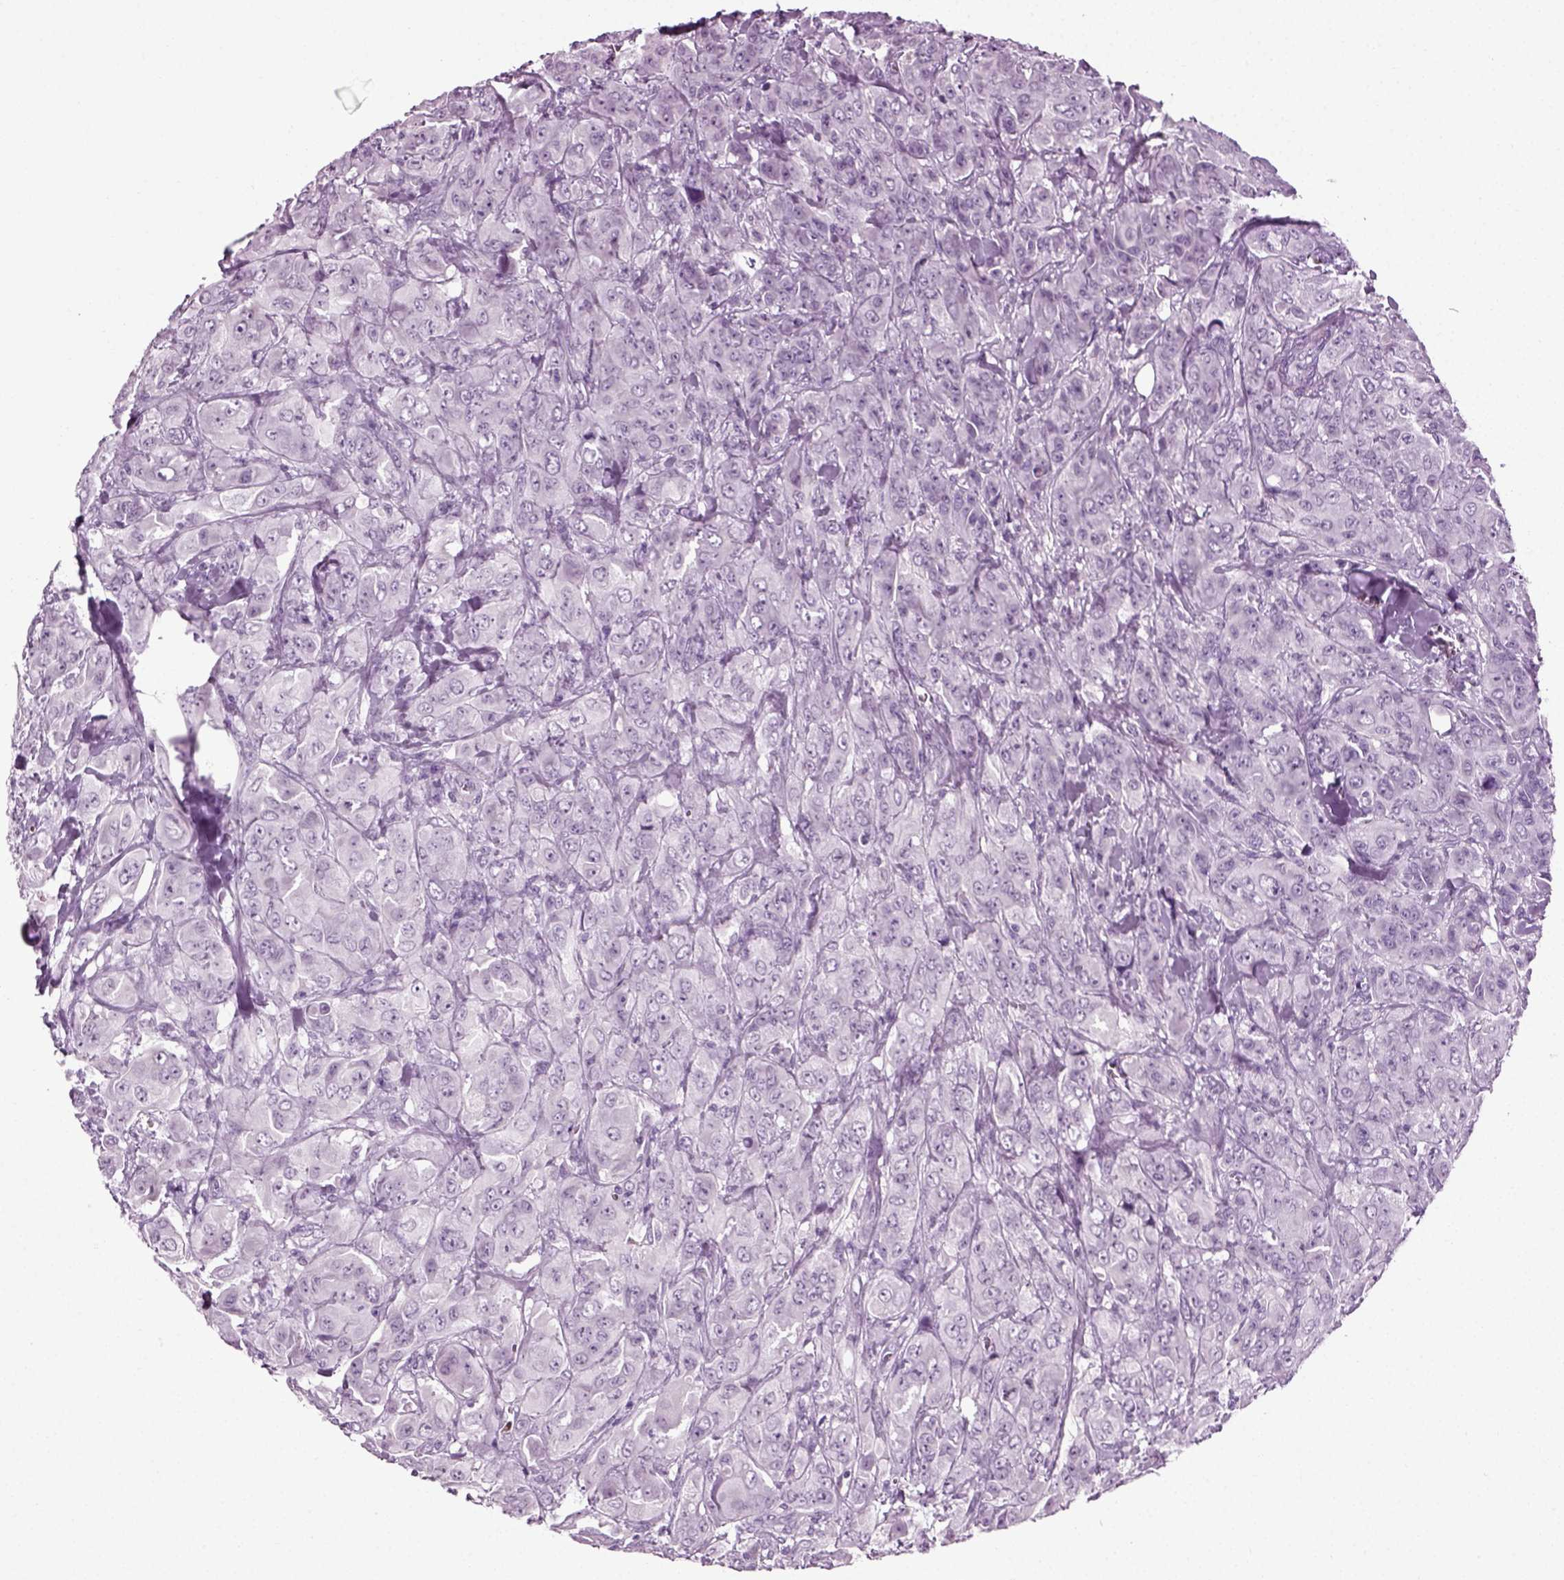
{"staining": {"intensity": "negative", "quantity": "none", "location": "none"}, "tissue": "breast cancer", "cell_type": "Tumor cells", "image_type": "cancer", "snomed": [{"axis": "morphology", "description": "Duct carcinoma"}, {"axis": "topography", "description": "Breast"}], "caption": "Human breast intraductal carcinoma stained for a protein using immunohistochemistry (IHC) shows no positivity in tumor cells.", "gene": "ZC2HC1C", "patient": {"sex": "female", "age": 43}}